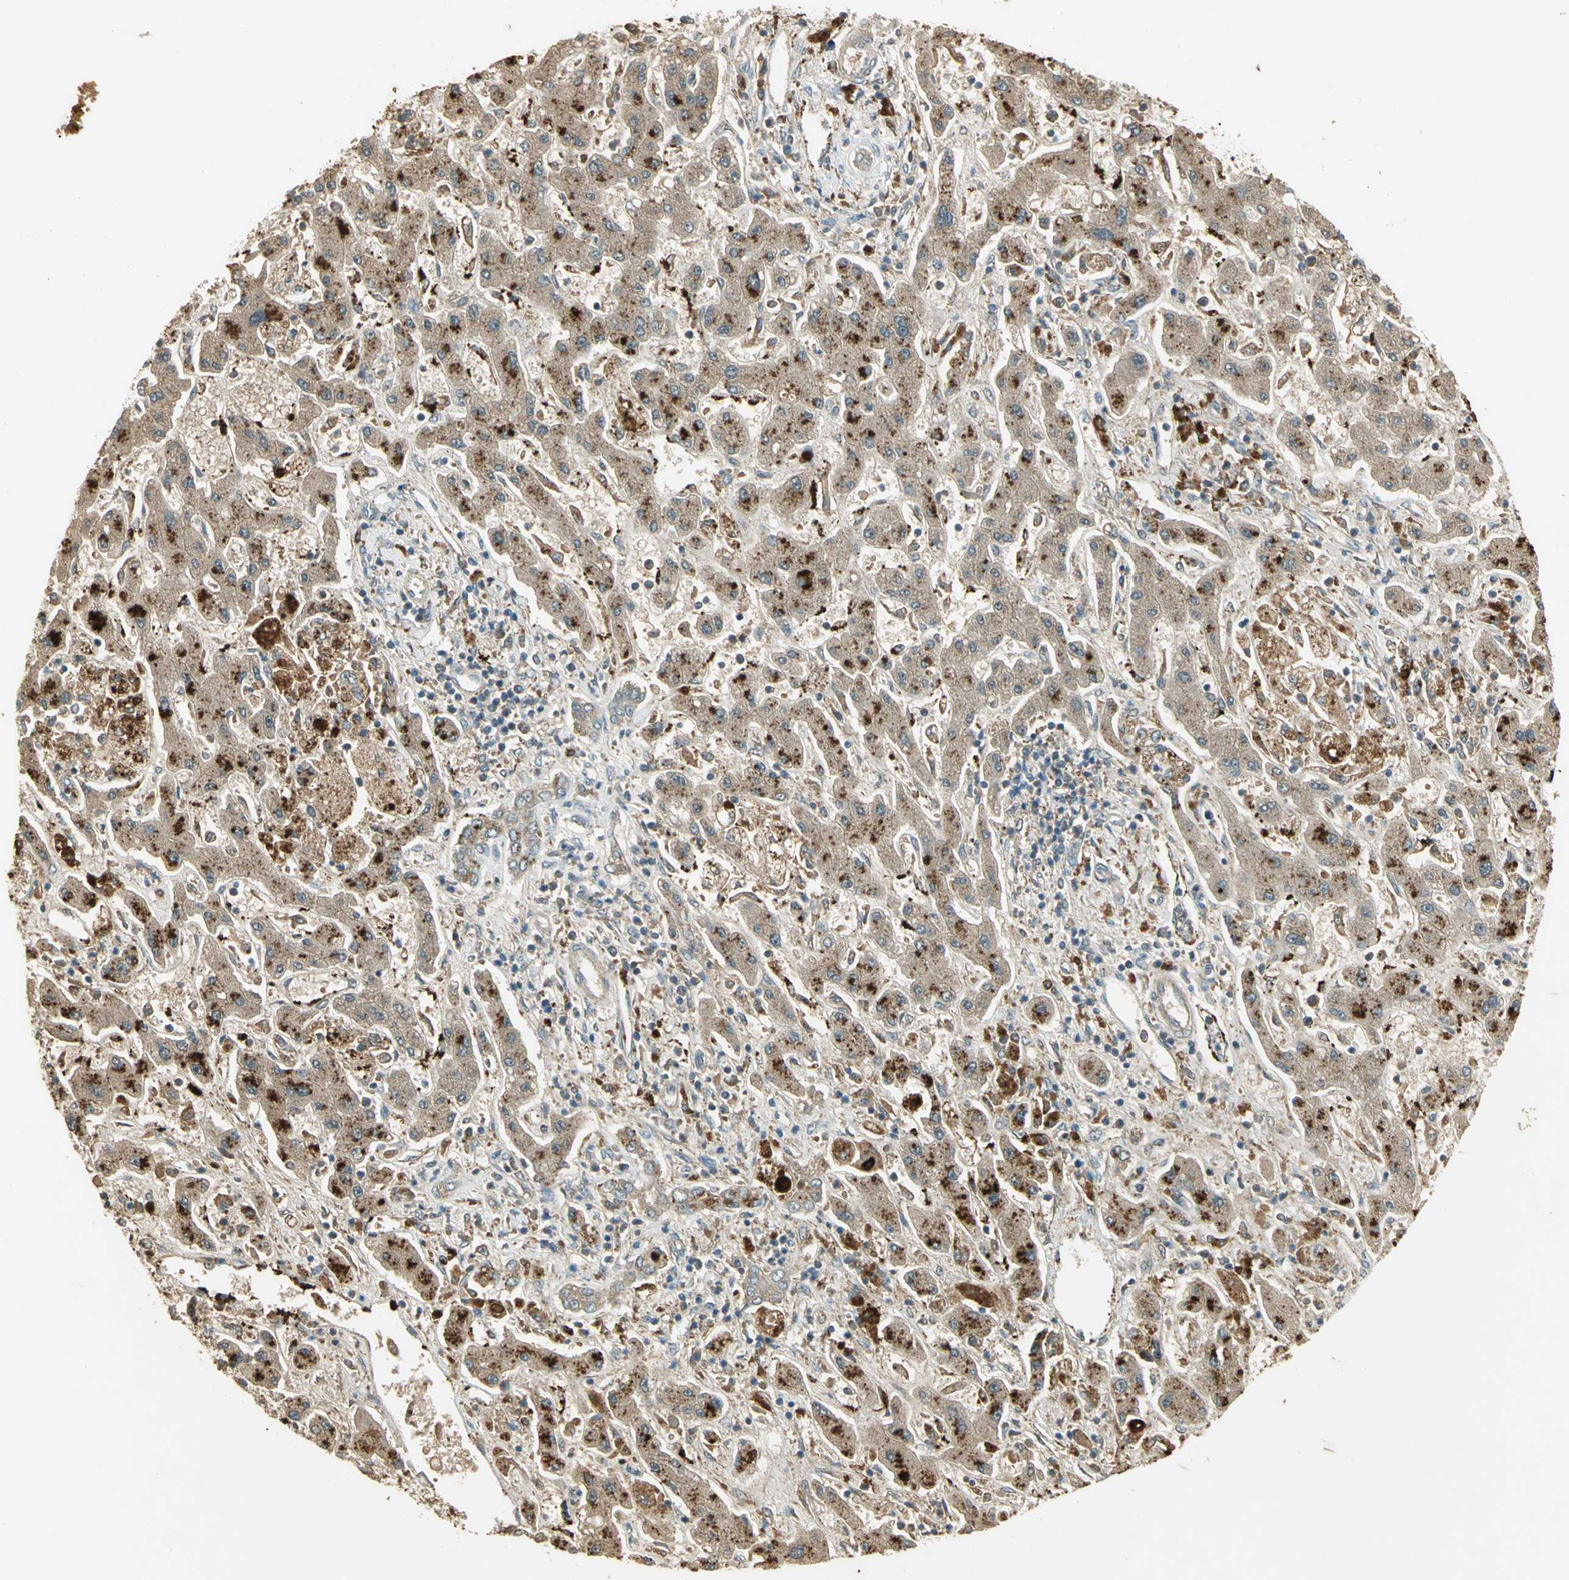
{"staining": {"intensity": "moderate", "quantity": ">75%", "location": "cytoplasmic/membranous"}, "tissue": "liver cancer", "cell_type": "Tumor cells", "image_type": "cancer", "snomed": [{"axis": "morphology", "description": "Cholangiocarcinoma"}, {"axis": "topography", "description": "Liver"}], "caption": "An image showing moderate cytoplasmic/membranous staining in about >75% of tumor cells in liver cancer, as visualized by brown immunohistochemical staining.", "gene": "KEAP1", "patient": {"sex": "male", "age": 50}}